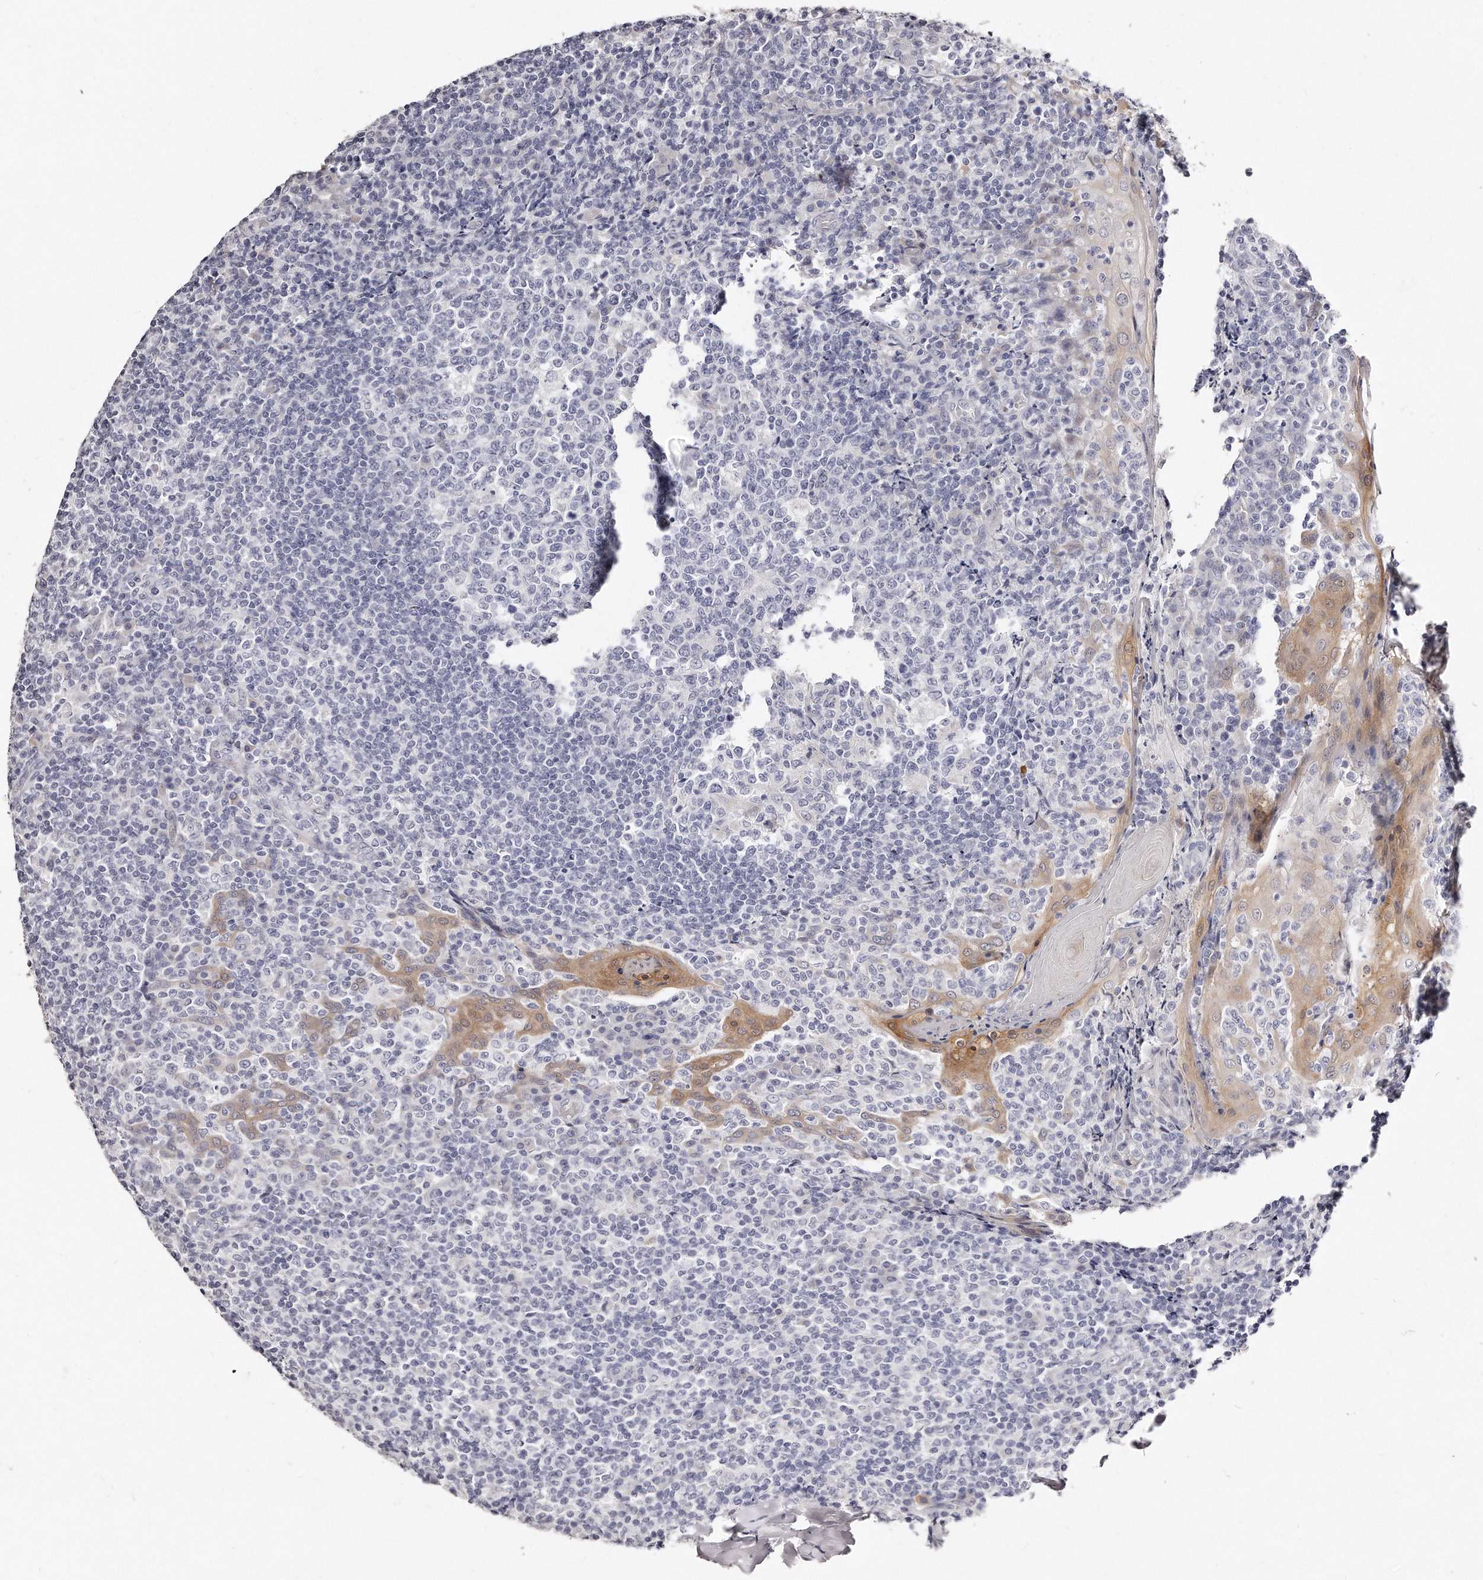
{"staining": {"intensity": "negative", "quantity": "none", "location": "none"}, "tissue": "tonsil", "cell_type": "Germinal center cells", "image_type": "normal", "snomed": [{"axis": "morphology", "description": "Normal tissue, NOS"}, {"axis": "topography", "description": "Tonsil"}], "caption": "This is an immunohistochemistry photomicrograph of benign human tonsil. There is no staining in germinal center cells.", "gene": "GDA", "patient": {"sex": "female", "age": 19}}